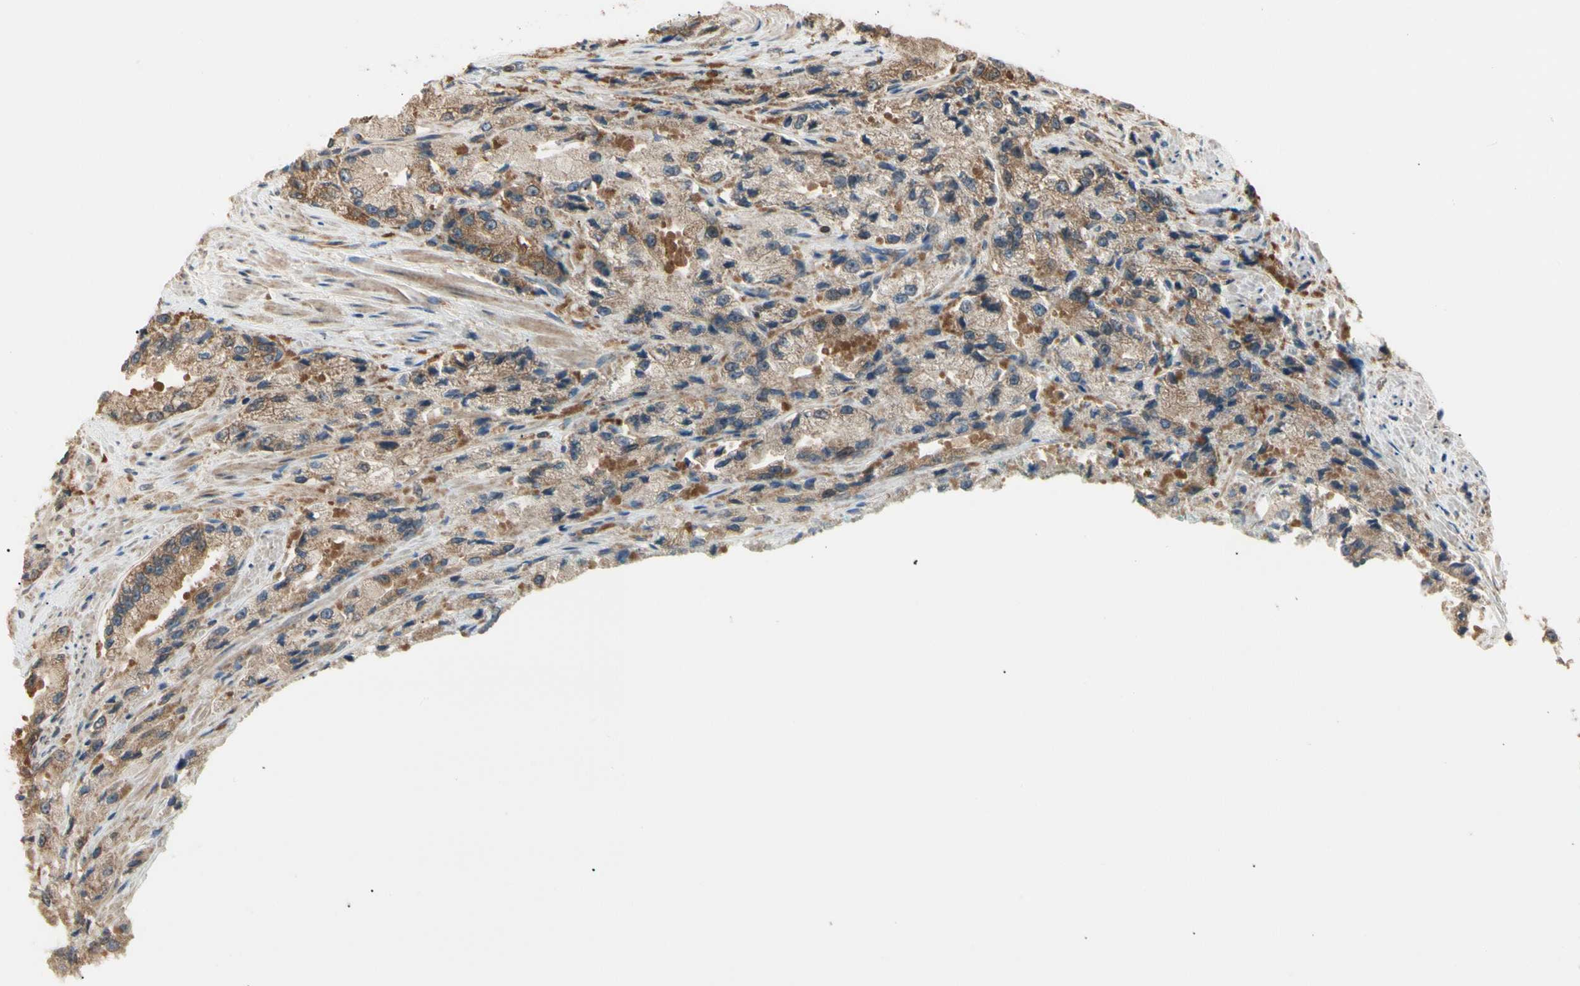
{"staining": {"intensity": "weak", "quantity": ">75%", "location": "cytoplasmic/membranous"}, "tissue": "prostate cancer", "cell_type": "Tumor cells", "image_type": "cancer", "snomed": [{"axis": "morphology", "description": "Adenocarcinoma, High grade"}, {"axis": "topography", "description": "Prostate"}], "caption": "A brown stain labels weak cytoplasmic/membranous expression of a protein in adenocarcinoma (high-grade) (prostate) tumor cells. (DAB (3,3'-diaminobenzidine) IHC, brown staining for protein, blue staining for nuclei).", "gene": "IRAG1", "patient": {"sex": "male", "age": 58}}